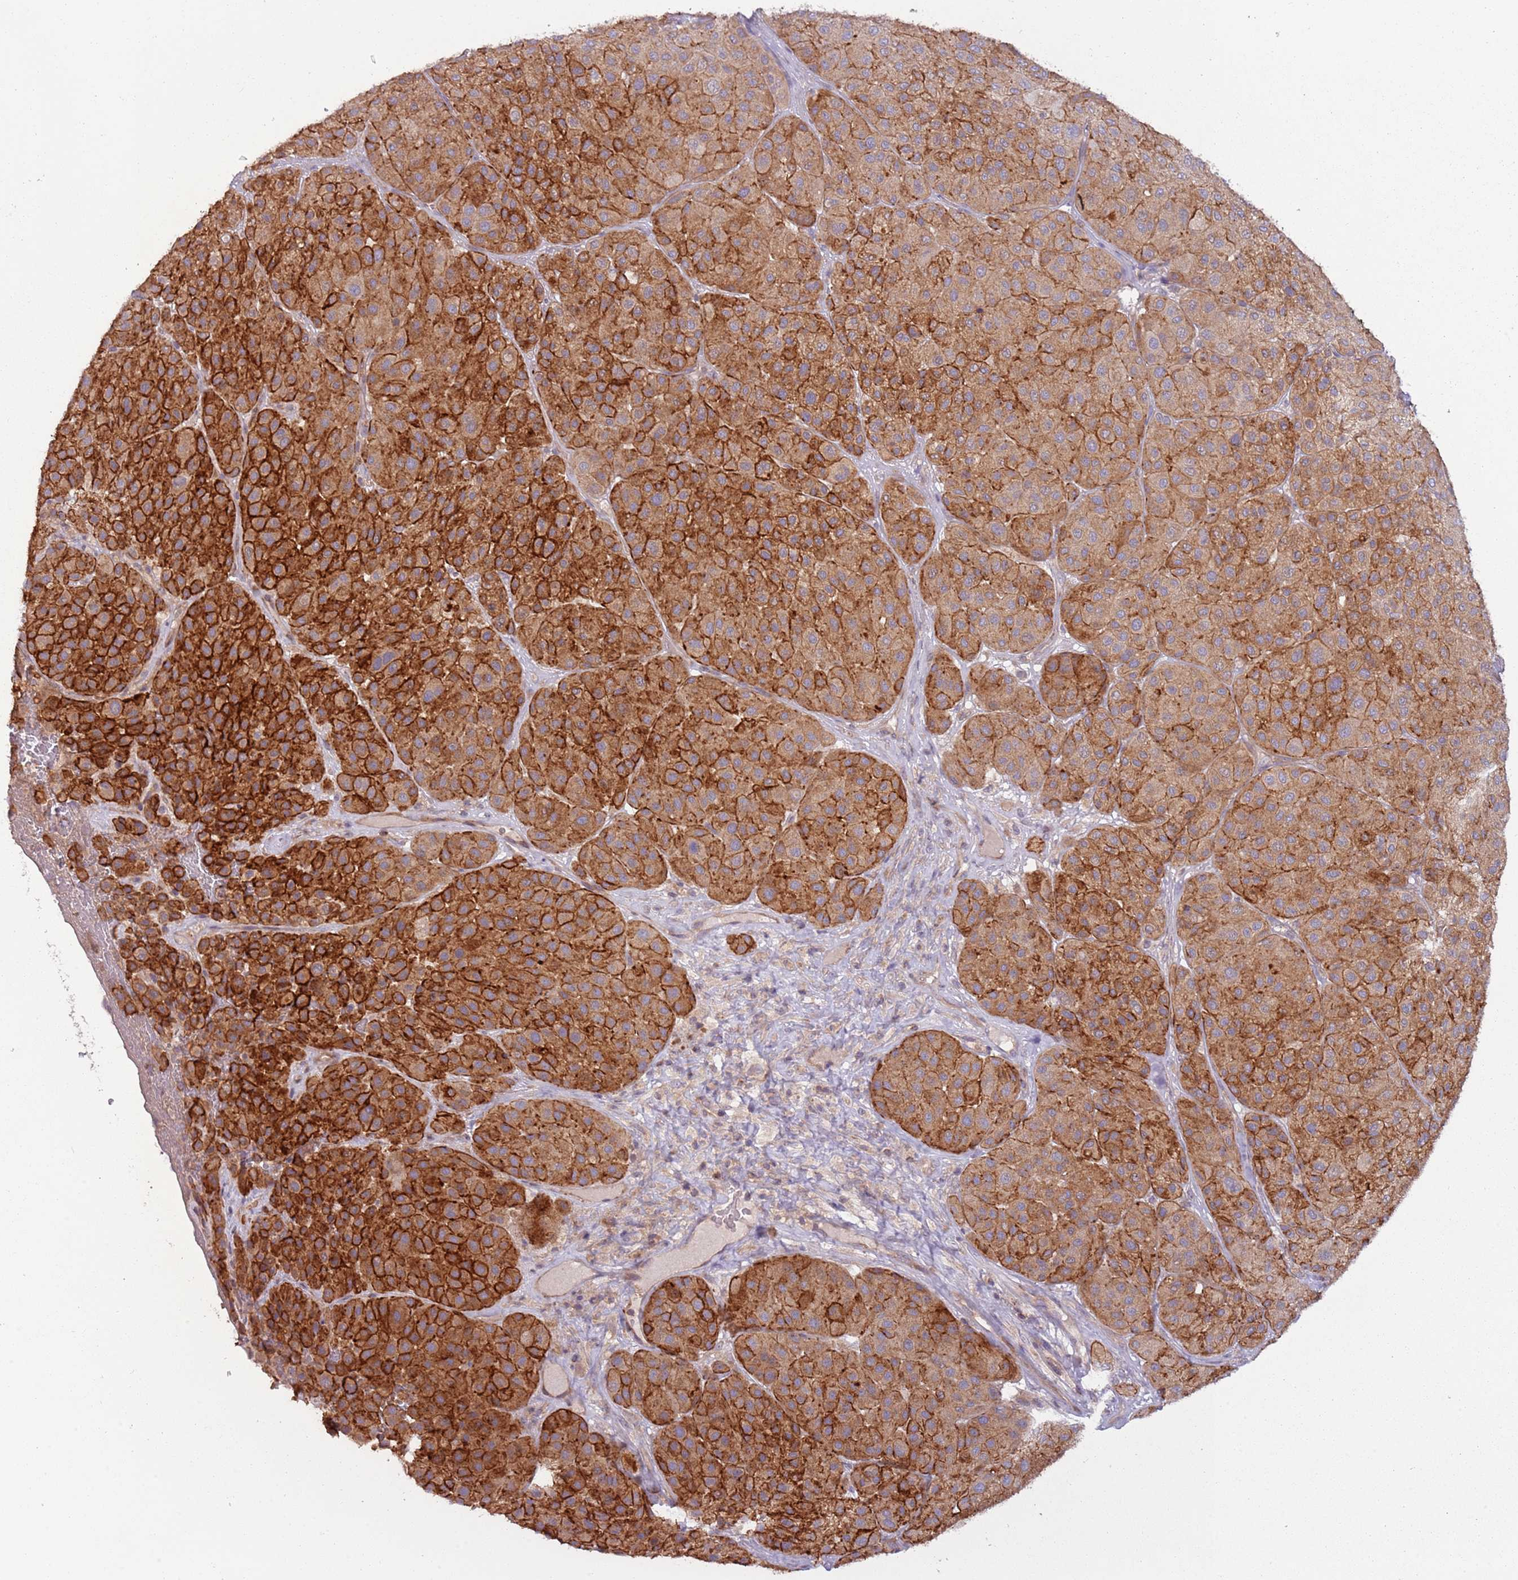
{"staining": {"intensity": "strong", "quantity": ">75%", "location": "cytoplasmic/membranous"}, "tissue": "melanoma", "cell_type": "Tumor cells", "image_type": "cancer", "snomed": [{"axis": "morphology", "description": "Malignant melanoma, Metastatic site"}, {"axis": "topography", "description": "Smooth muscle"}], "caption": "The image reveals a brown stain indicating the presence of a protein in the cytoplasmic/membranous of tumor cells in malignant melanoma (metastatic site).", "gene": "DTD2", "patient": {"sex": "male", "age": 41}}